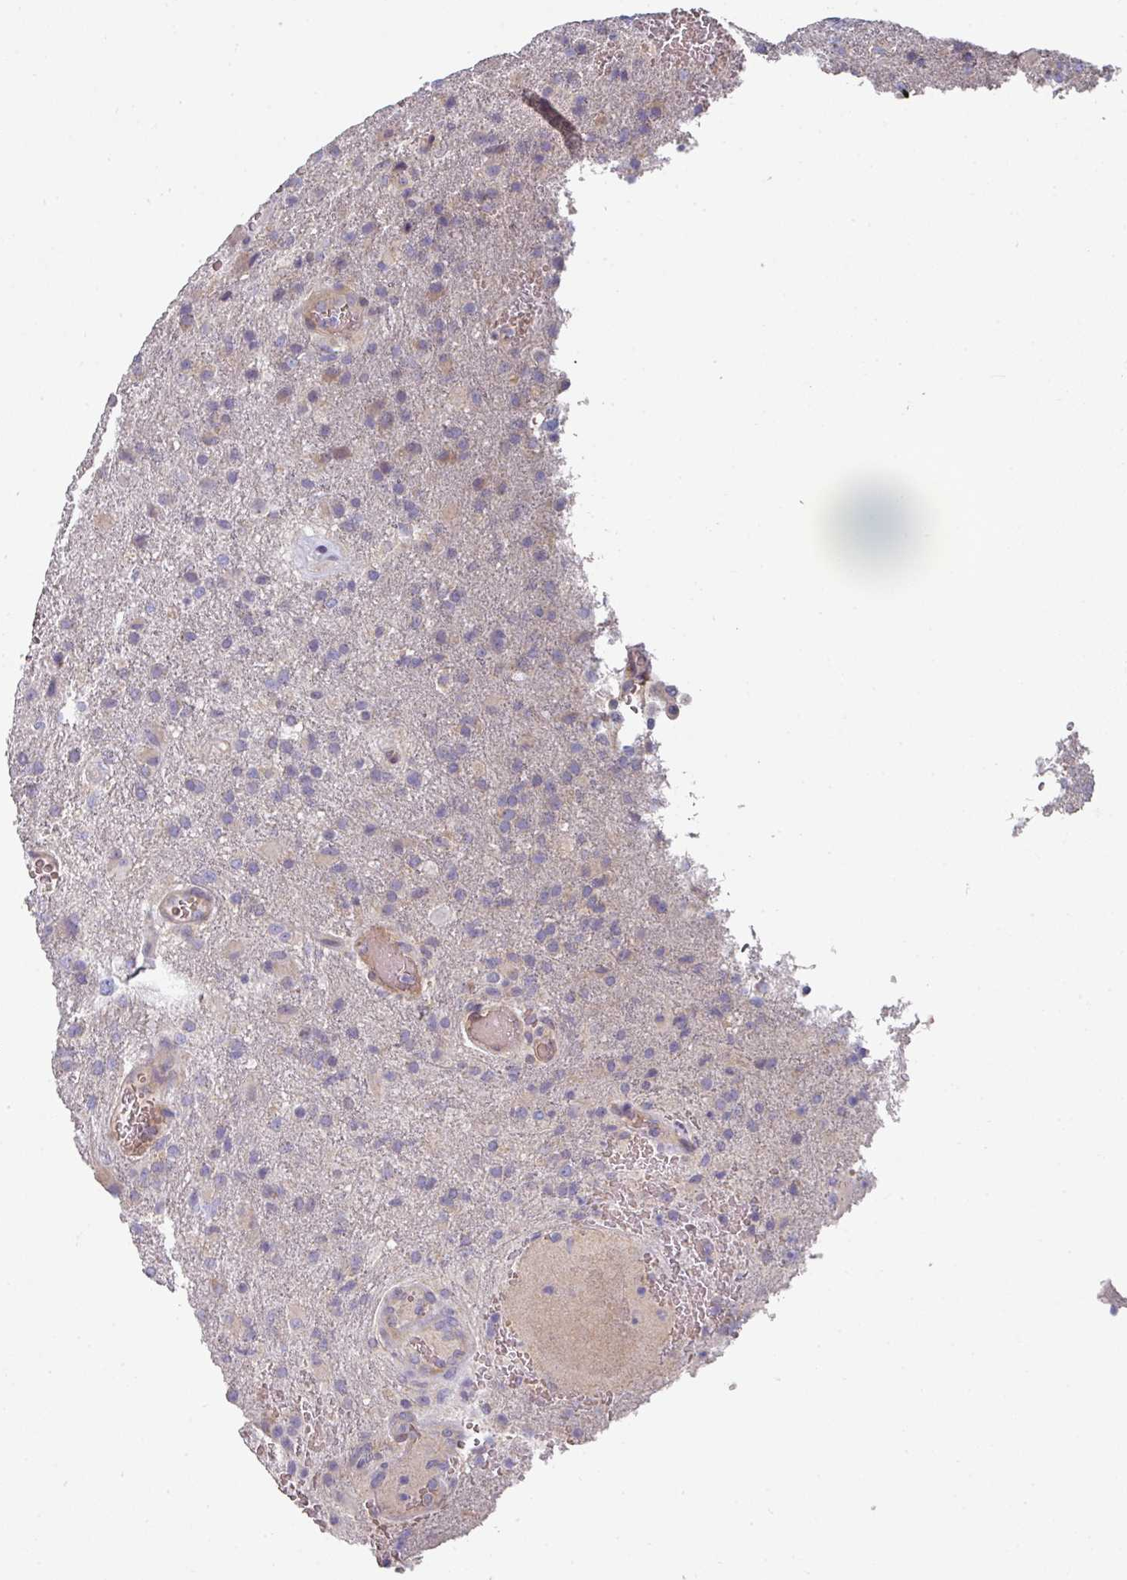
{"staining": {"intensity": "negative", "quantity": "none", "location": "none"}, "tissue": "glioma", "cell_type": "Tumor cells", "image_type": "cancer", "snomed": [{"axis": "morphology", "description": "Glioma, malignant, High grade"}, {"axis": "topography", "description": "Brain"}], "caption": "Immunohistochemistry of human malignant glioma (high-grade) reveals no positivity in tumor cells.", "gene": "PYROXD2", "patient": {"sex": "female", "age": 74}}